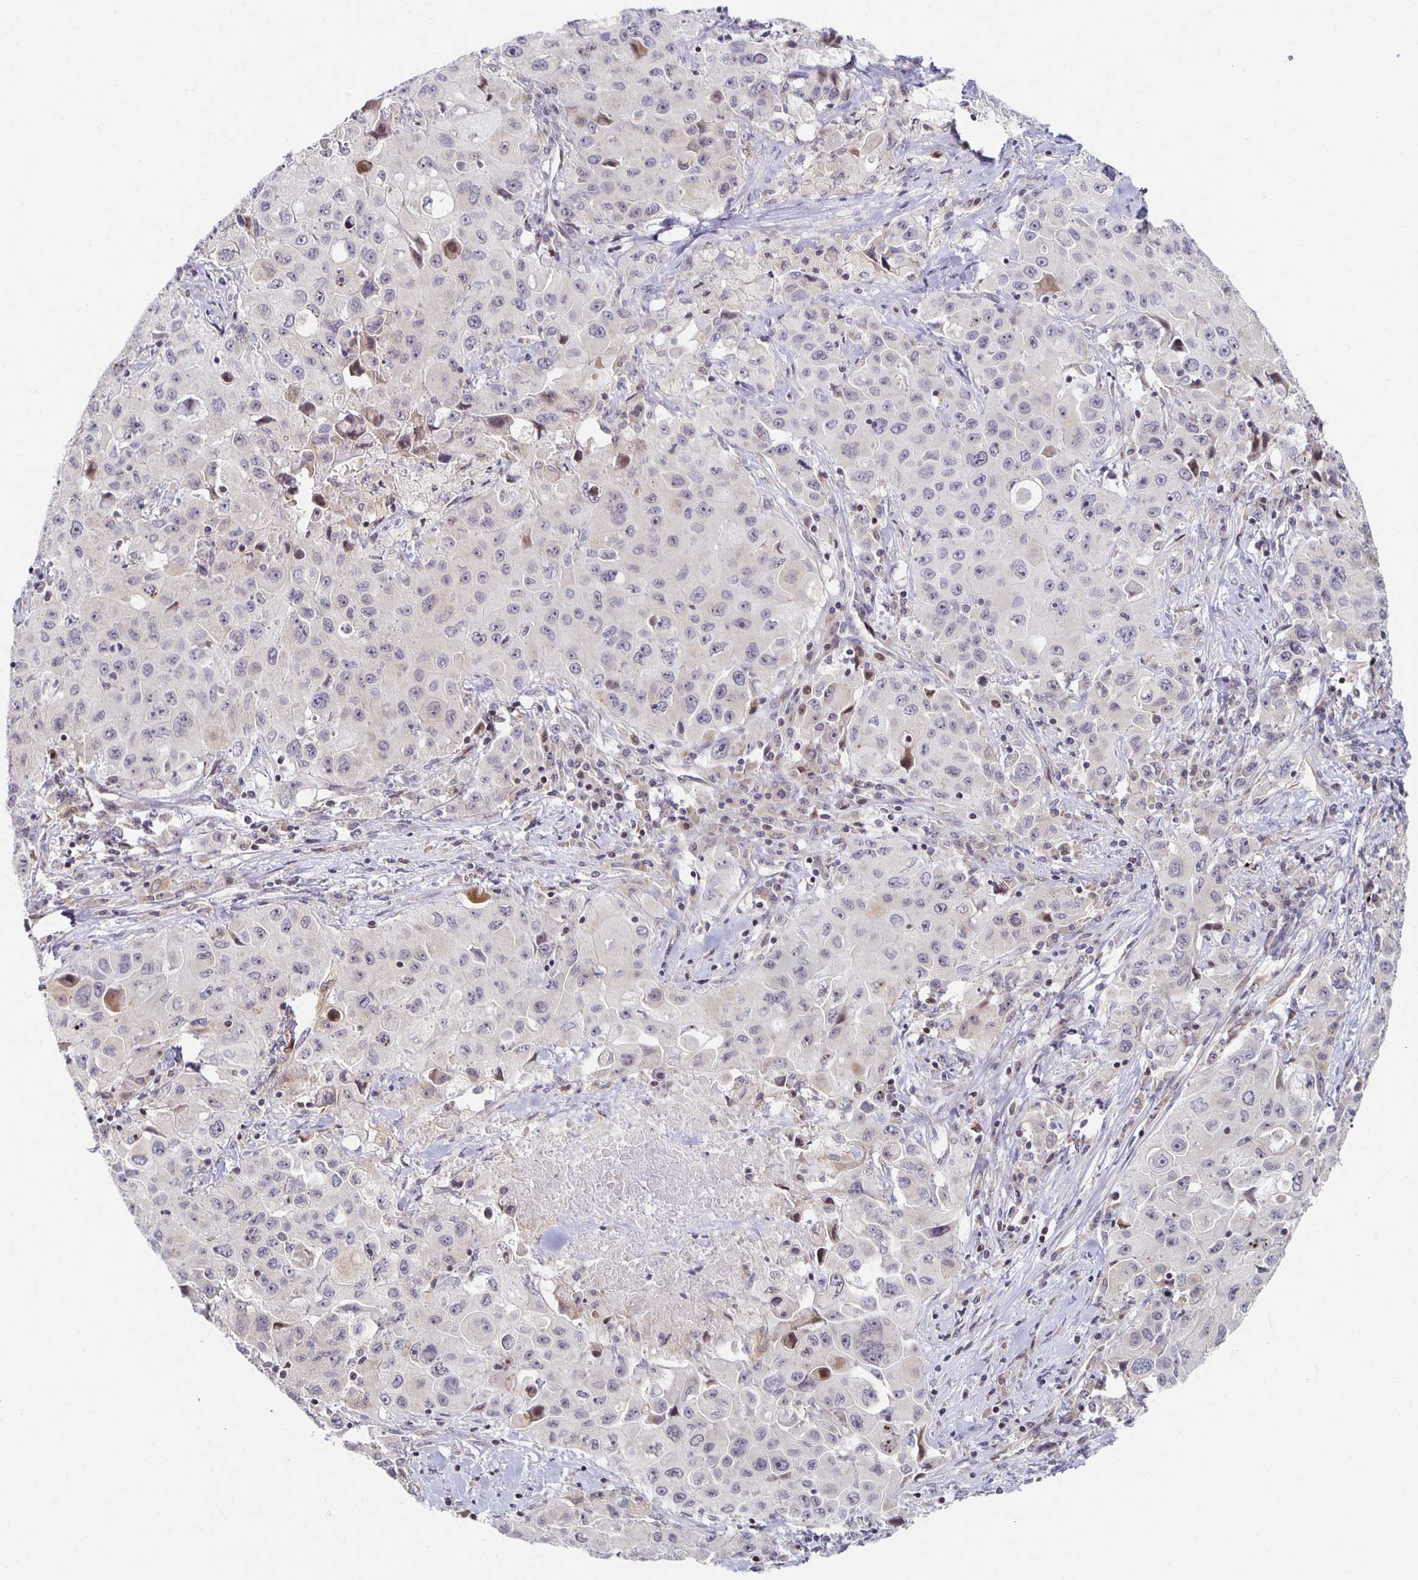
{"staining": {"intensity": "weak", "quantity": "<25%", "location": "nuclear"}, "tissue": "lung cancer", "cell_type": "Tumor cells", "image_type": "cancer", "snomed": [{"axis": "morphology", "description": "Squamous cell carcinoma, NOS"}, {"axis": "topography", "description": "Lung"}], "caption": "The photomicrograph displays no staining of tumor cells in lung squamous cell carcinoma.", "gene": "HCFC1R1", "patient": {"sex": "male", "age": 63}}